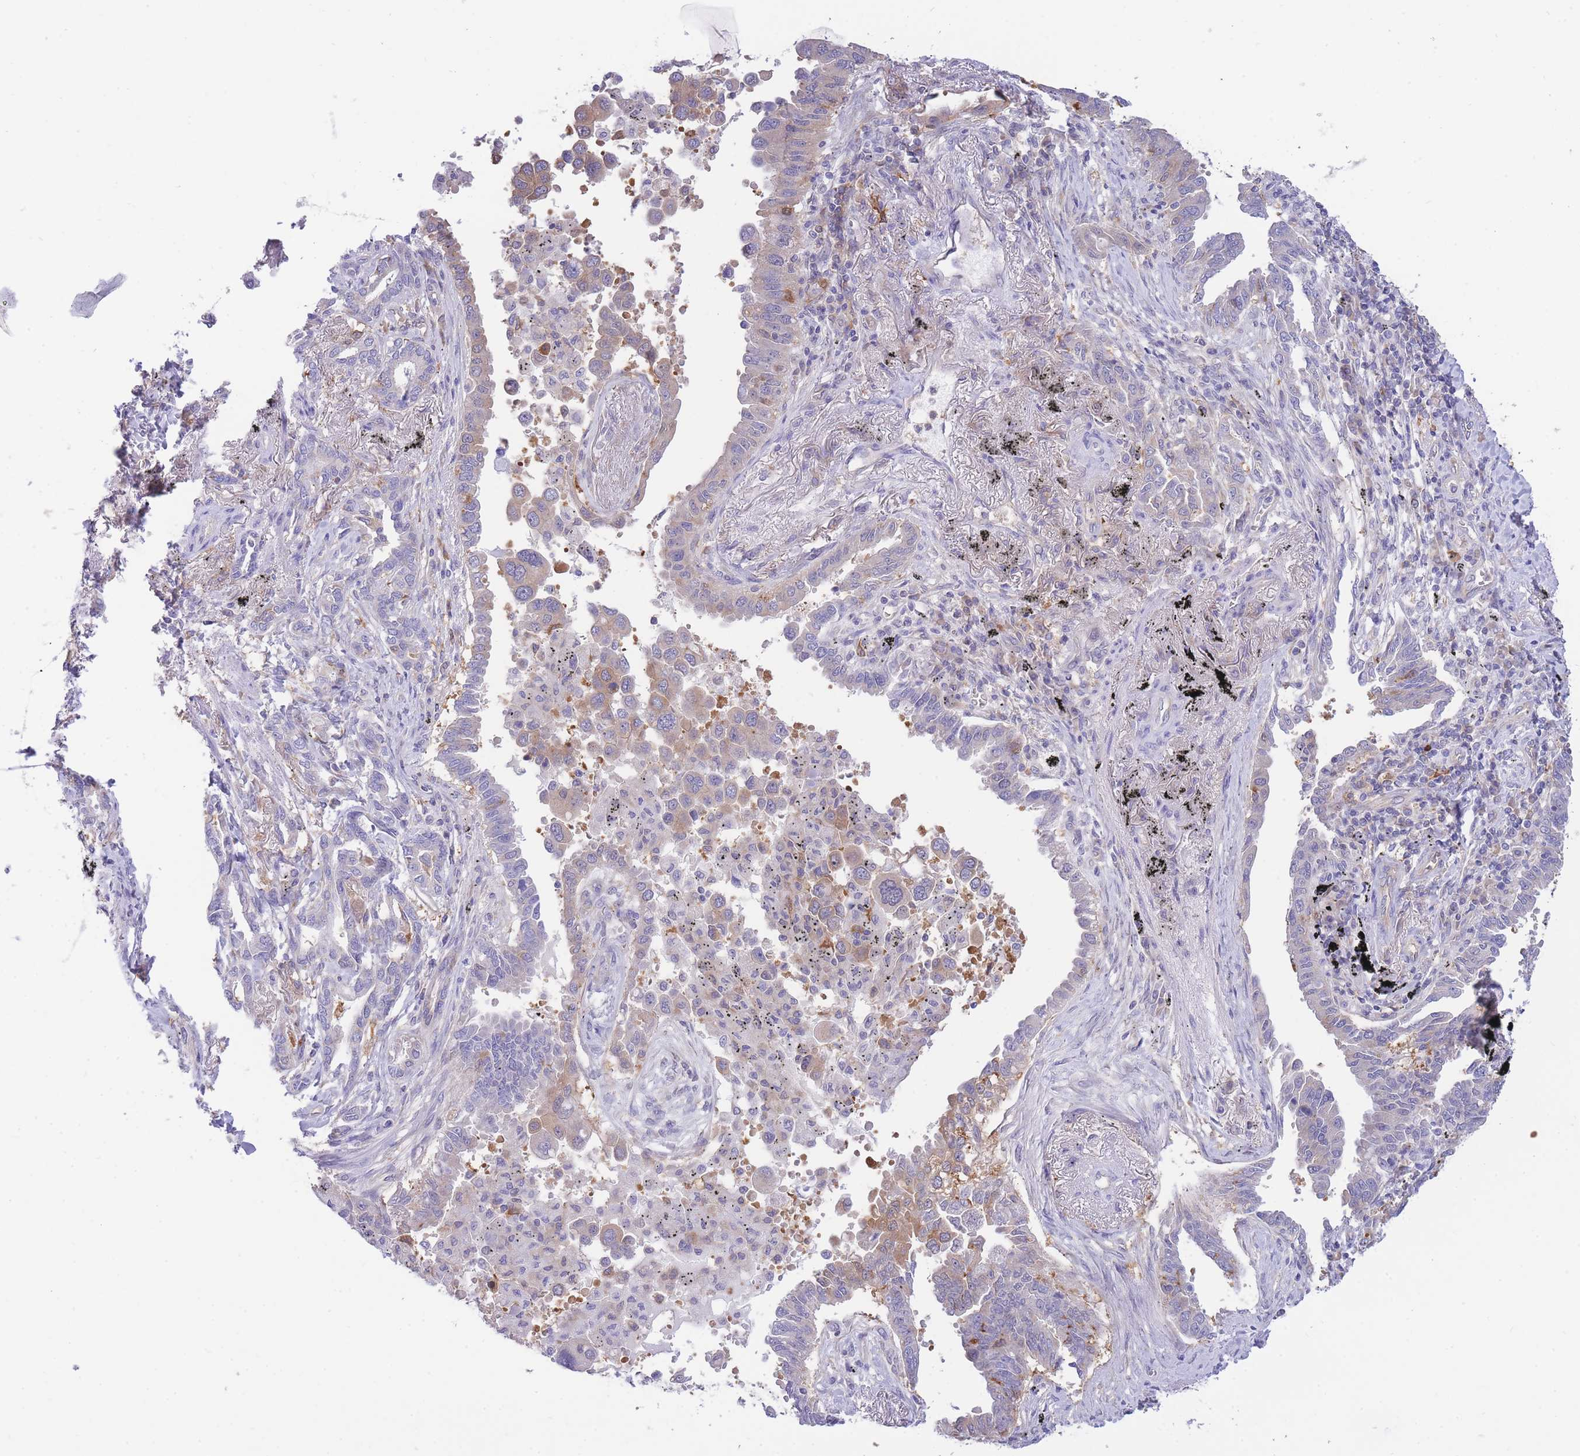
{"staining": {"intensity": "weak", "quantity": "25%-75%", "location": "cytoplasmic/membranous"}, "tissue": "lung cancer", "cell_type": "Tumor cells", "image_type": "cancer", "snomed": [{"axis": "morphology", "description": "Adenocarcinoma, NOS"}, {"axis": "topography", "description": "Lung"}], "caption": "Immunohistochemistry (IHC) micrograph of human lung adenocarcinoma stained for a protein (brown), which demonstrates low levels of weak cytoplasmic/membranous expression in about 25%-75% of tumor cells.", "gene": "NAMPT", "patient": {"sex": "male", "age": 67}}